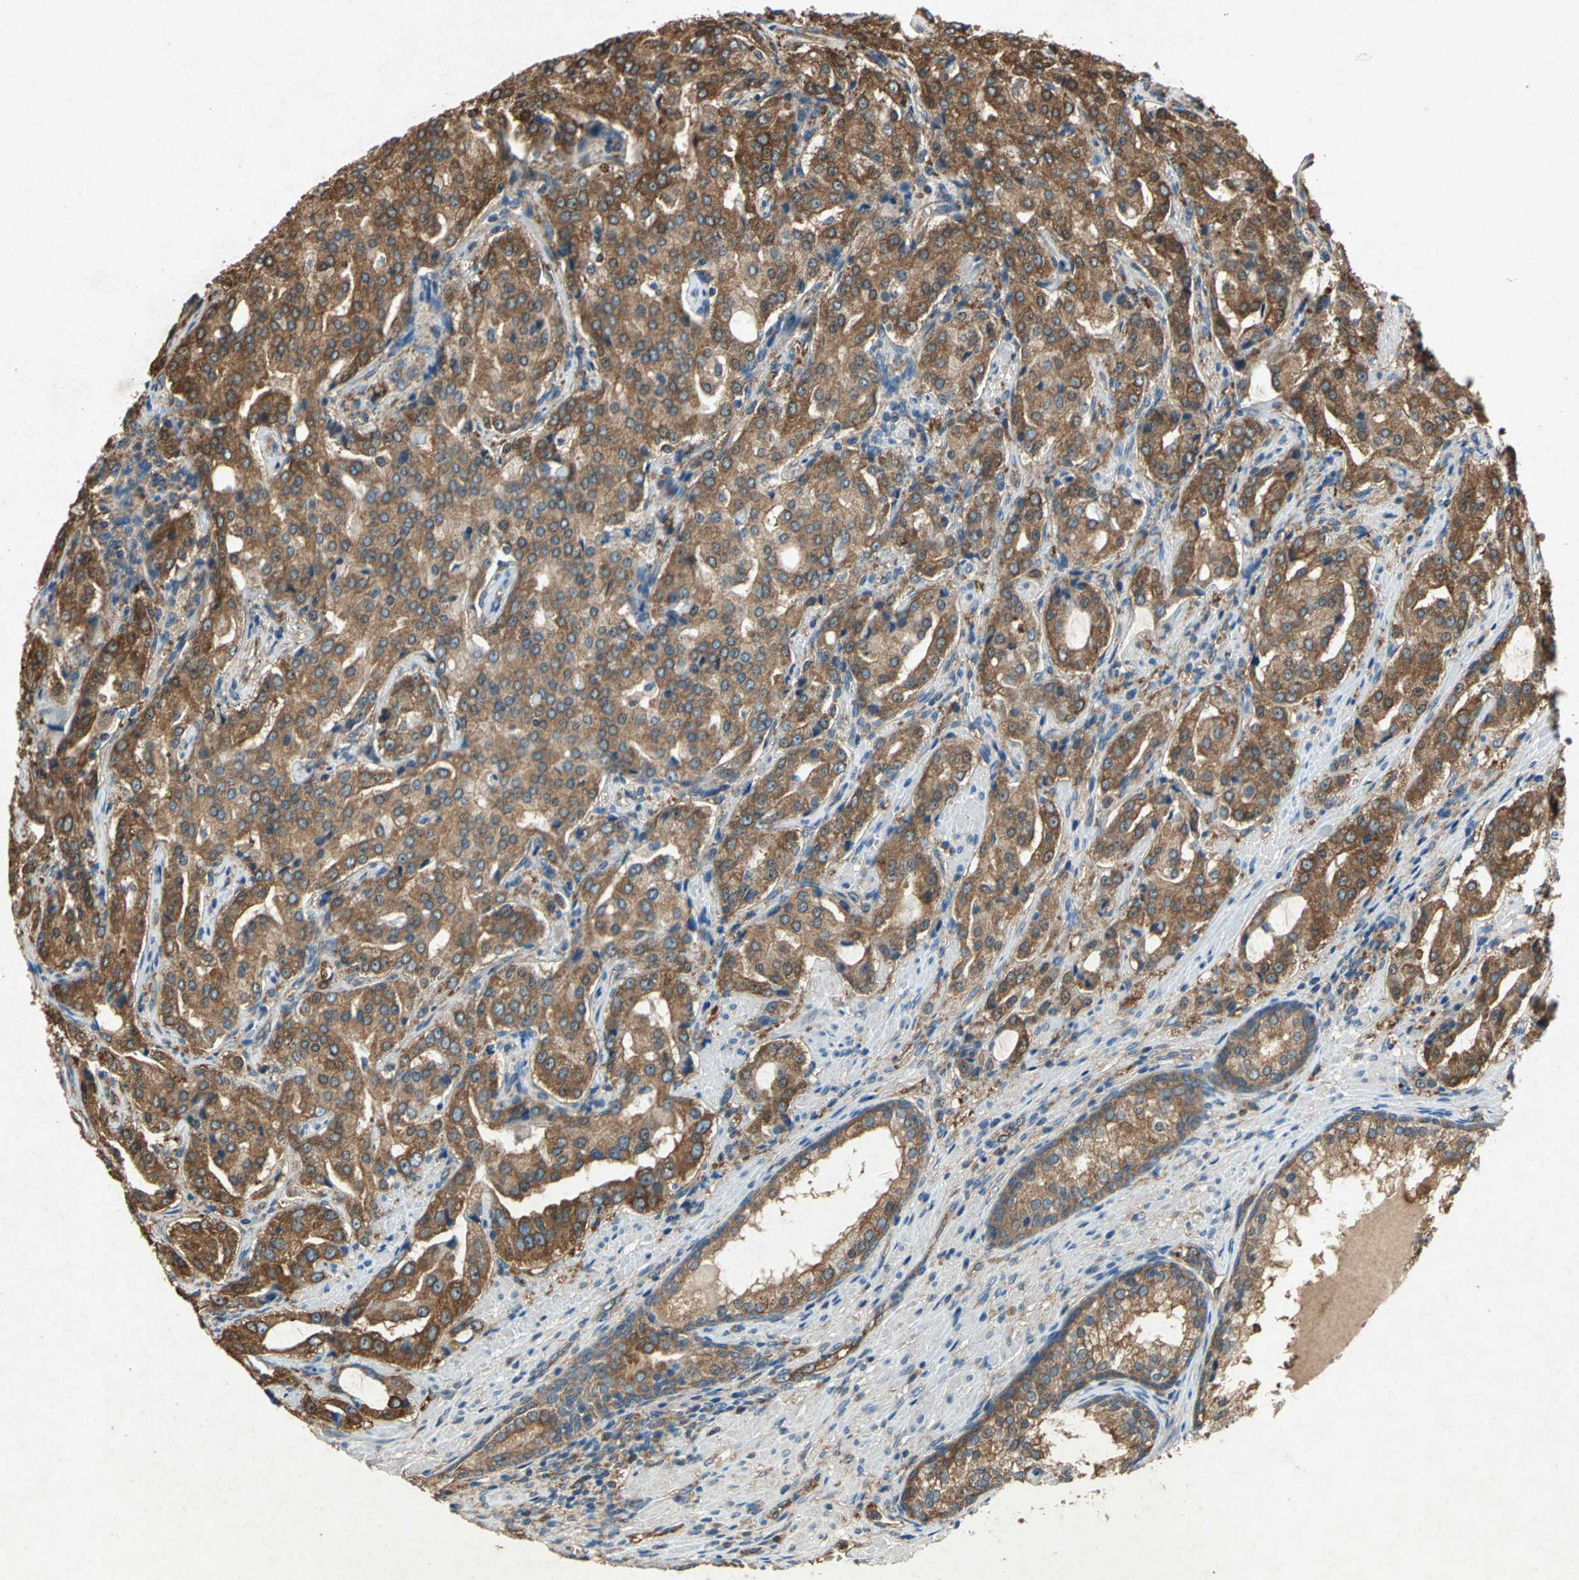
{"staining": {"intensity": "moderate", "quantity": ">75%", "location": "cytoplasmic/membranous"}, "tissue": "prostate cancer", "cell_type": "Tumor cells", "image_type": "cancer", "snomed": [{"axis": "morphology", "description": "Adenocarcinoma, High grade"}, {"axis": "topography", "description": "Prostate"}], "caption": "Moderate cytoplasmic/membranous protein staining is seen in about >75% of tumor cells in prostate cancer (high-grade adenocarcinoma).", "gene": "HSP90AB1", "patient": {"sex": "male", "age": 72}}